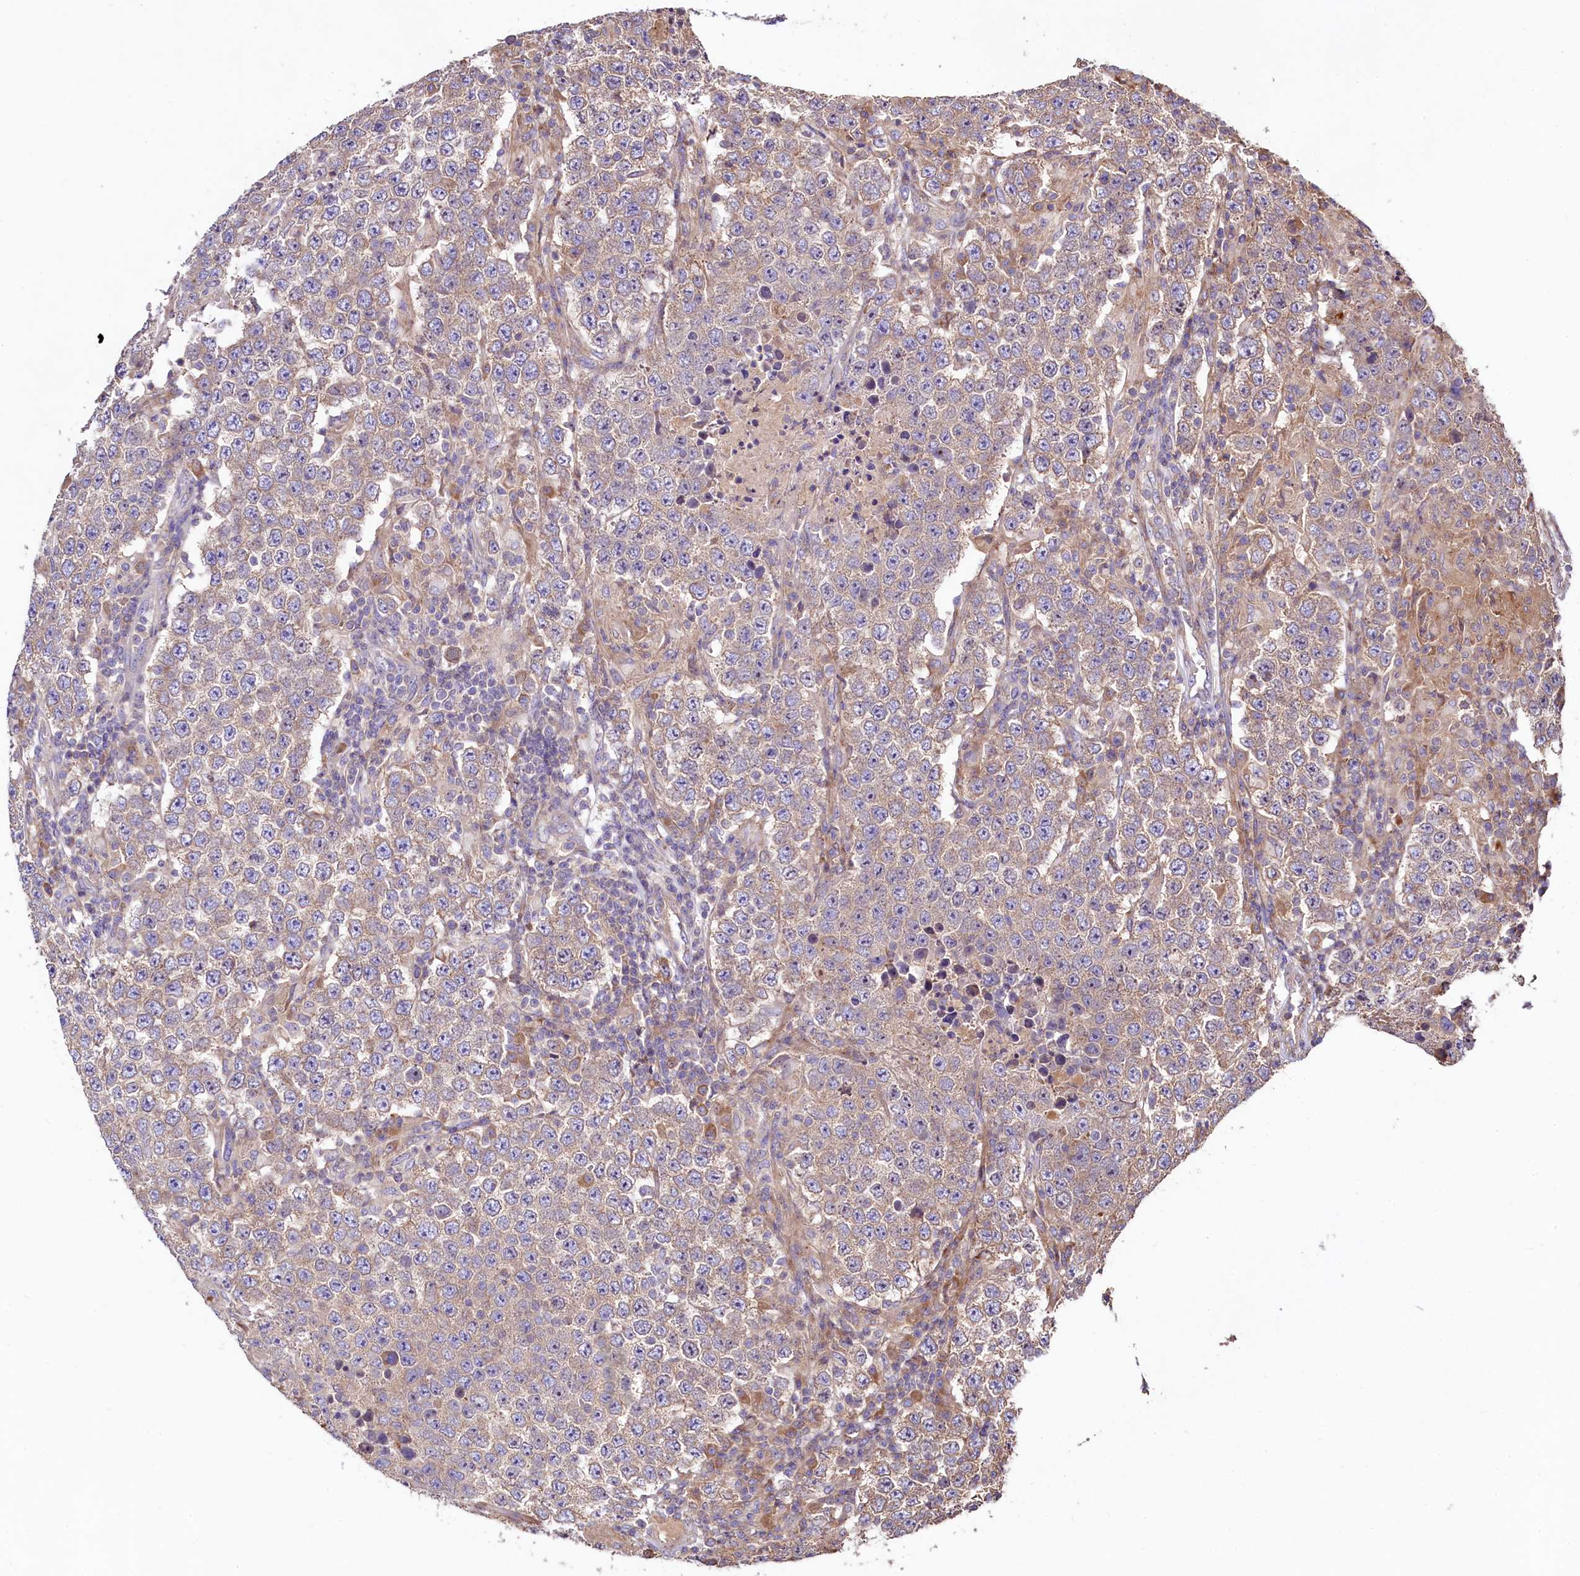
{"staining": {"intensity": "weak", "quantity": "<25%", "location": "cytoplasmic/membranous"}, "tissue": "testis cancer", "cell_type": "Tumor cells", "image_type": "cancer", "snomed": [{"axis": "morphology", "description": "Normal tissue, NOS"}, {"axis": "morphology", "description": "Urothelial carcinoma, High grade"}, {"axis": "morphology", "description": "Seminoma, NOS"}, {"axis": "morphology", "description": "Carcinoma, Embryonal, NOS"}, {"axis": "topography", "description": "Urinary bladder"}, {"axis": "topography", "description": "Testis"}], "caption": "This is a histopathology image of immunohistochemistry (IHC) staining of embryonal carcinoma (testis), which shows no staining in tumor cells. (DAB immunohistochemistry (IHC), high magnification).", "gene": "KLHDC4", "patient": {"sex": "male", "age": 41}}